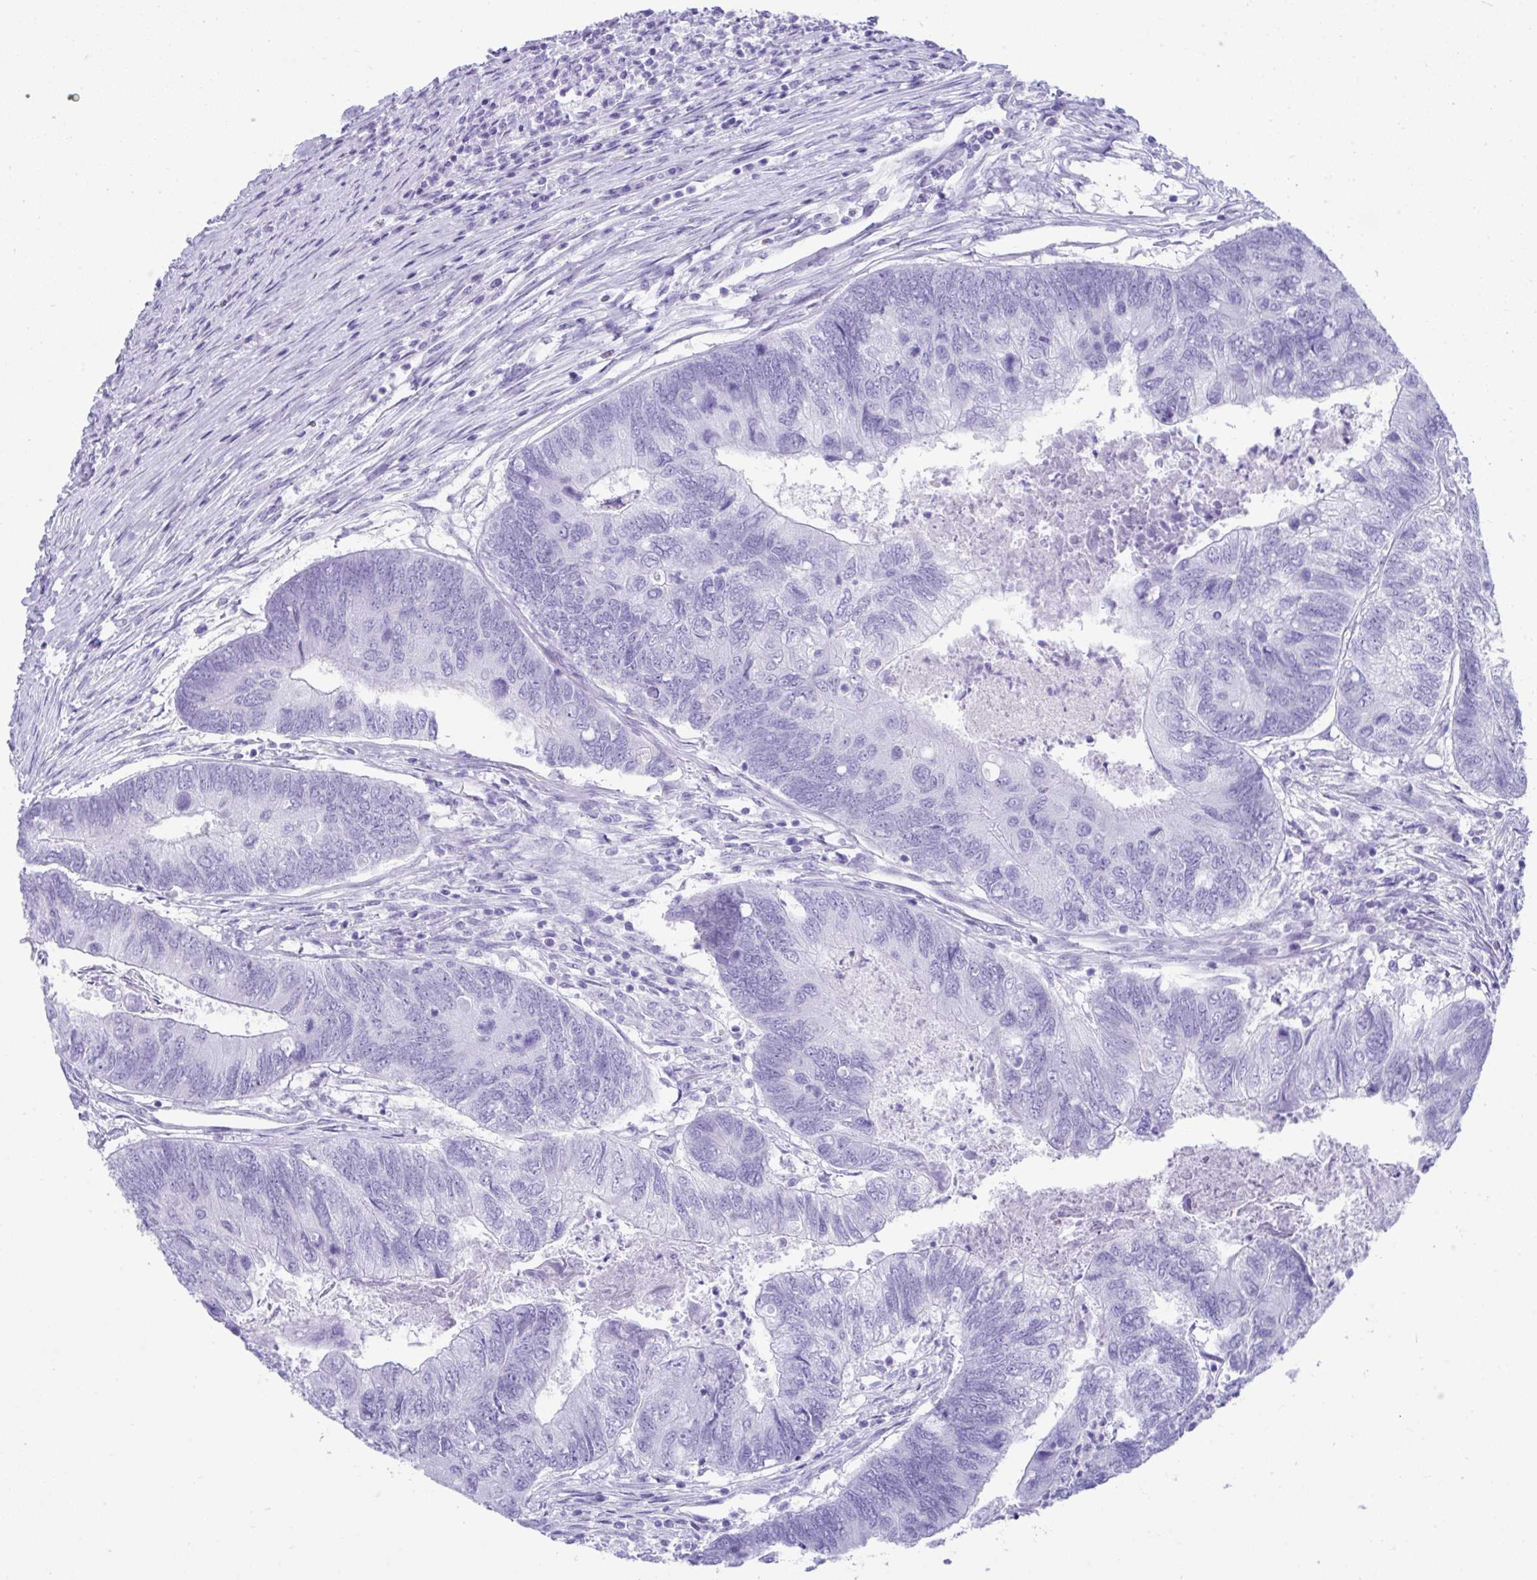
{"staining": {"intensity": "negative", "quantity": "none", "location": "none"}, "tissue": "colorectal cancer", "cell_type": "Tumor cells", "image_type": "cancer", "snomed": [{"axis": "morphology", "description": "Adenocarcinoma, NOS"}, {"axis": "topography", "description": "Colon"}], "caption": "IHC histopathology image of colorectal cancer stained for a protein (brown), which reveals no staining in tumor cells.", "gene": "PSCA", "patient": {"sex": "female", "age": 67}}